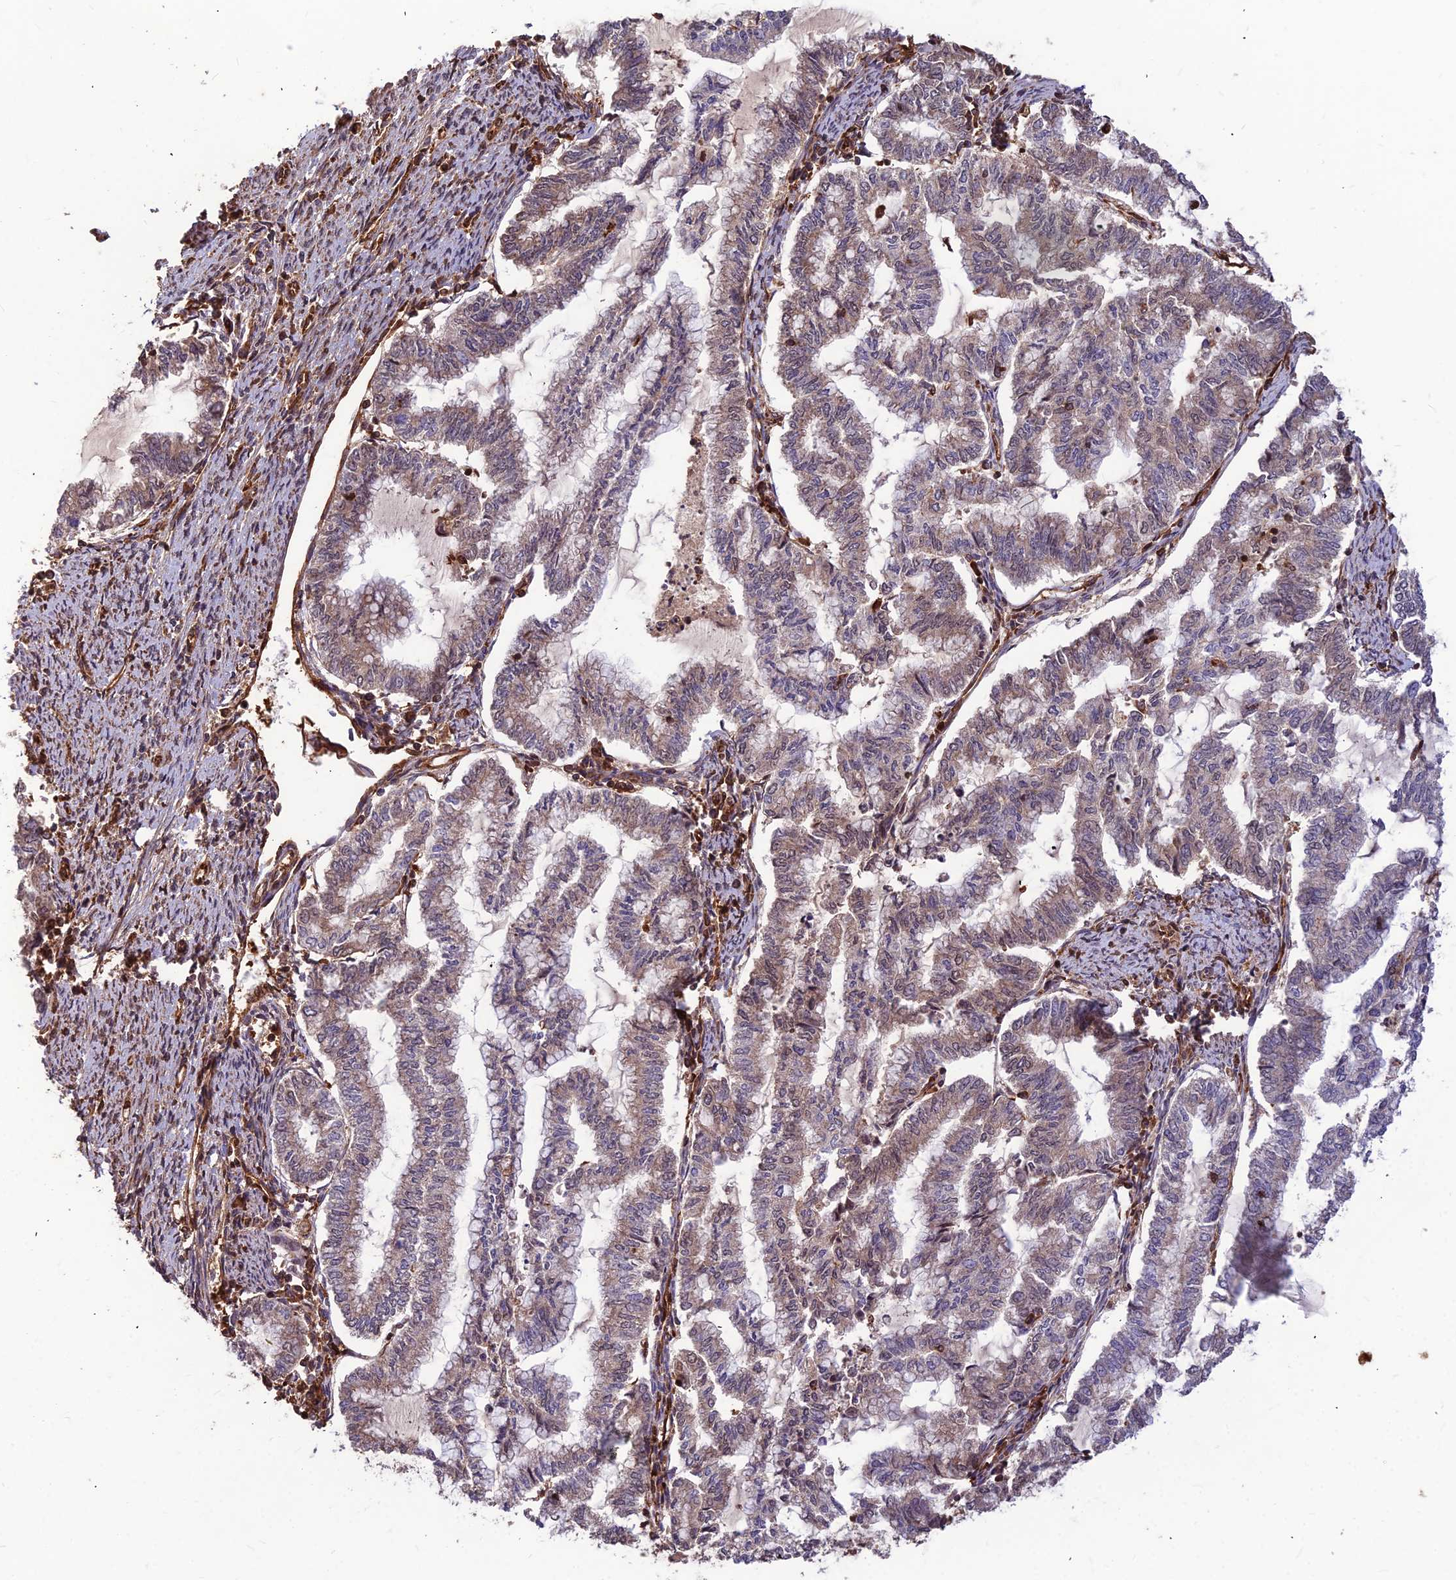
{"staining": {"intensity": "weak", "quantity": "25%-75%", "location": "cytoplasmic/membranous"}, "tissue": "endometrial cancer", "cell_type": "Tumor cells", "image_type": "cancer", "snomed": [{"axis": "morphology", "description": "Adenocarcinoma, NOS"}, {"axis": "topography", "description": "Endometrium"}], "caption": "Immunohistochemical staining of endometrial cancer (adenocarcinoma) displays low levels of weak cytoplasmic/membranous protein positivity in about 25%-75% of tumor cells.", "gene": "ZNF467", "patient": {"sex": "female", "age": 79}}